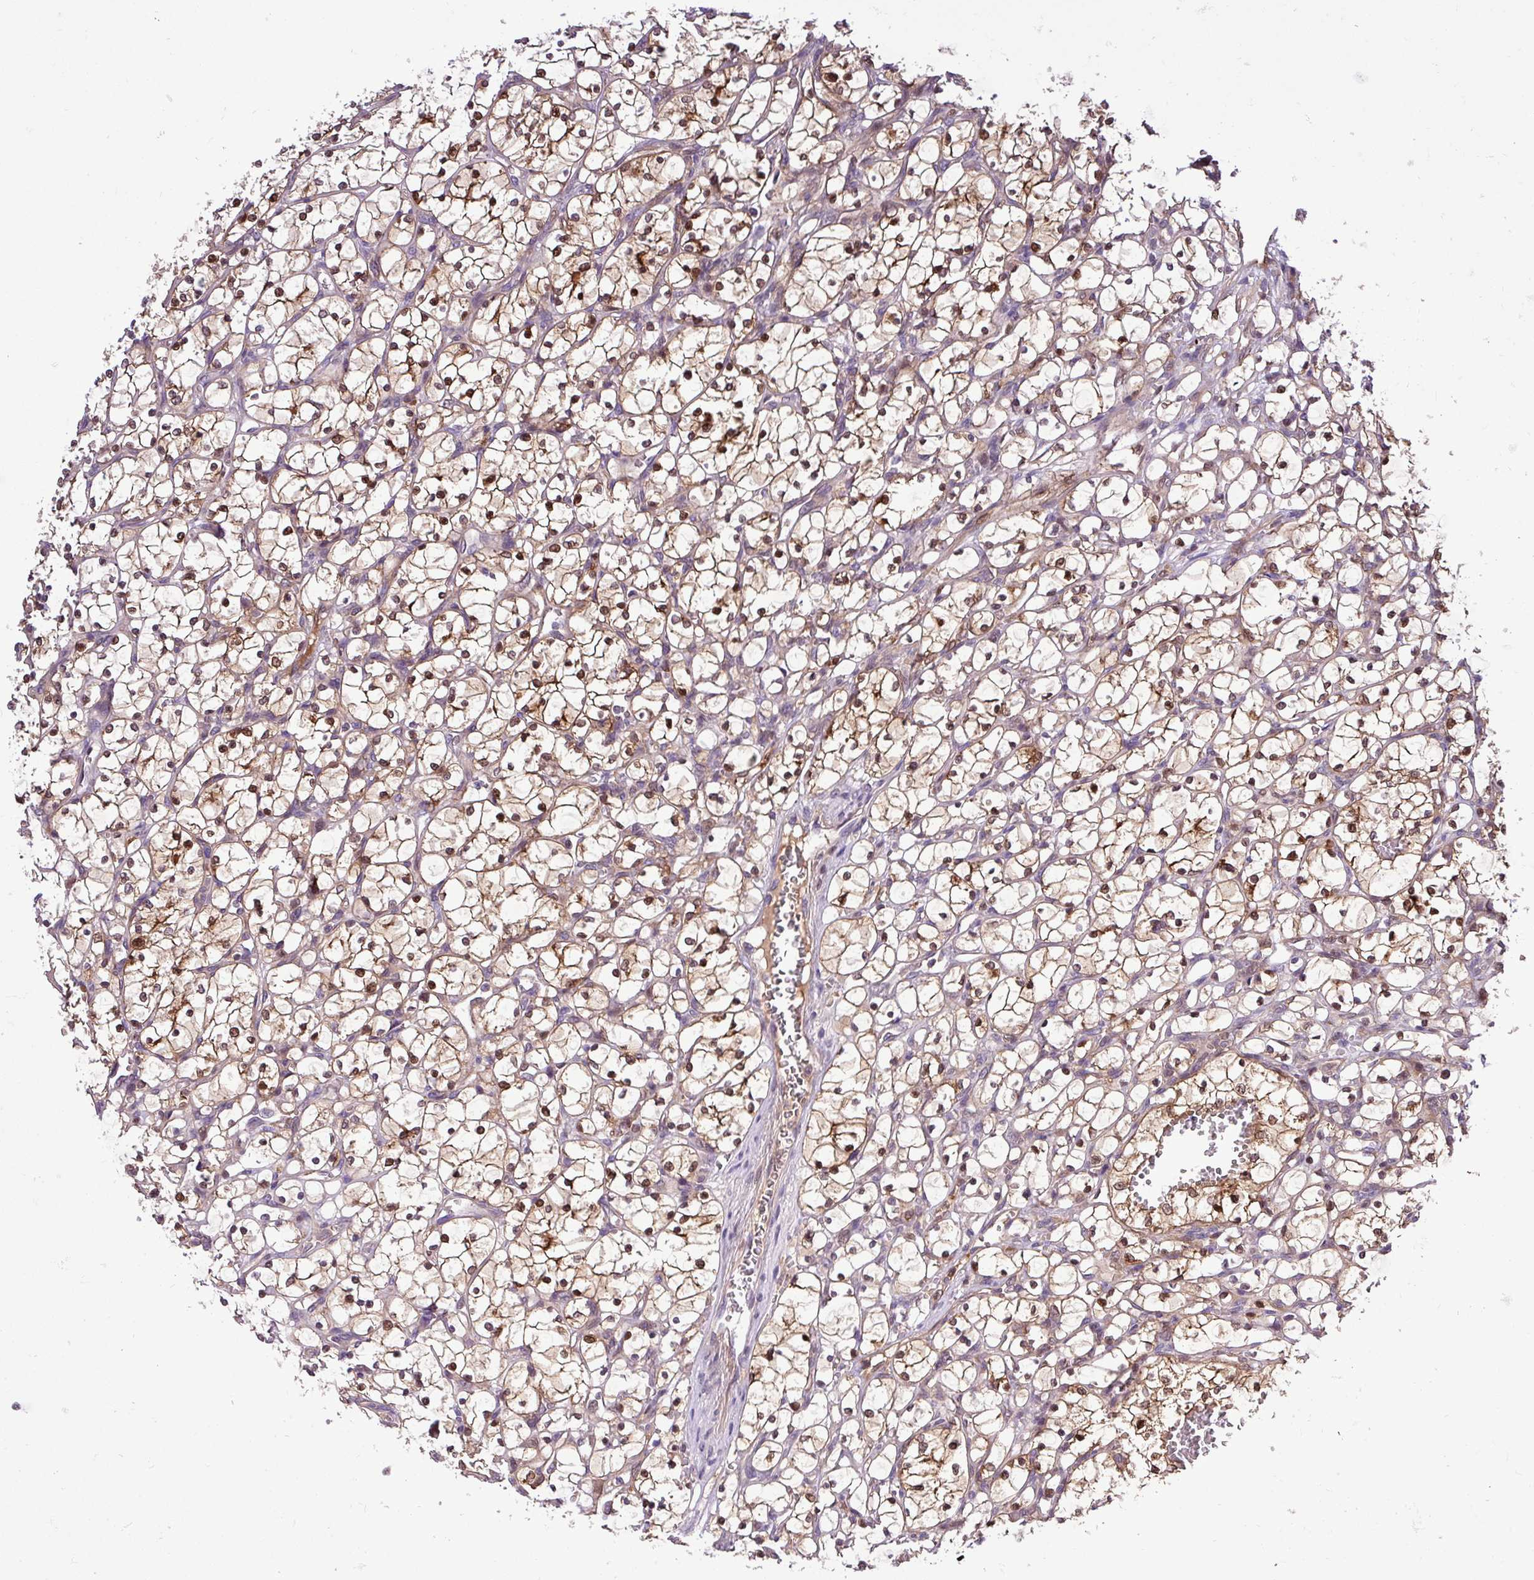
{"staining": {"intensity": "strong", "quantity": "25%-75%", "location": "cytoplasmic/membranous,nuclear"}, "tissue": "renal cancer", "cell_type": "Tumor cells", "image_type": "cancer", "snomed": [{"axis": "morphology", "description": "Adenocarcinoma, NOS"}, {"axis": "topography", "description": "Kidney"}], "caption": "Immunohistochemistry (IHC) of adenocarcinoma (renal) demonstrates high levels of strong cytoplasmic/membranous and nuclear expression in about 25%-75% of tumor cells.", "gene": "CARHSP1", "patient": {"sex": "female", "age": 69}}